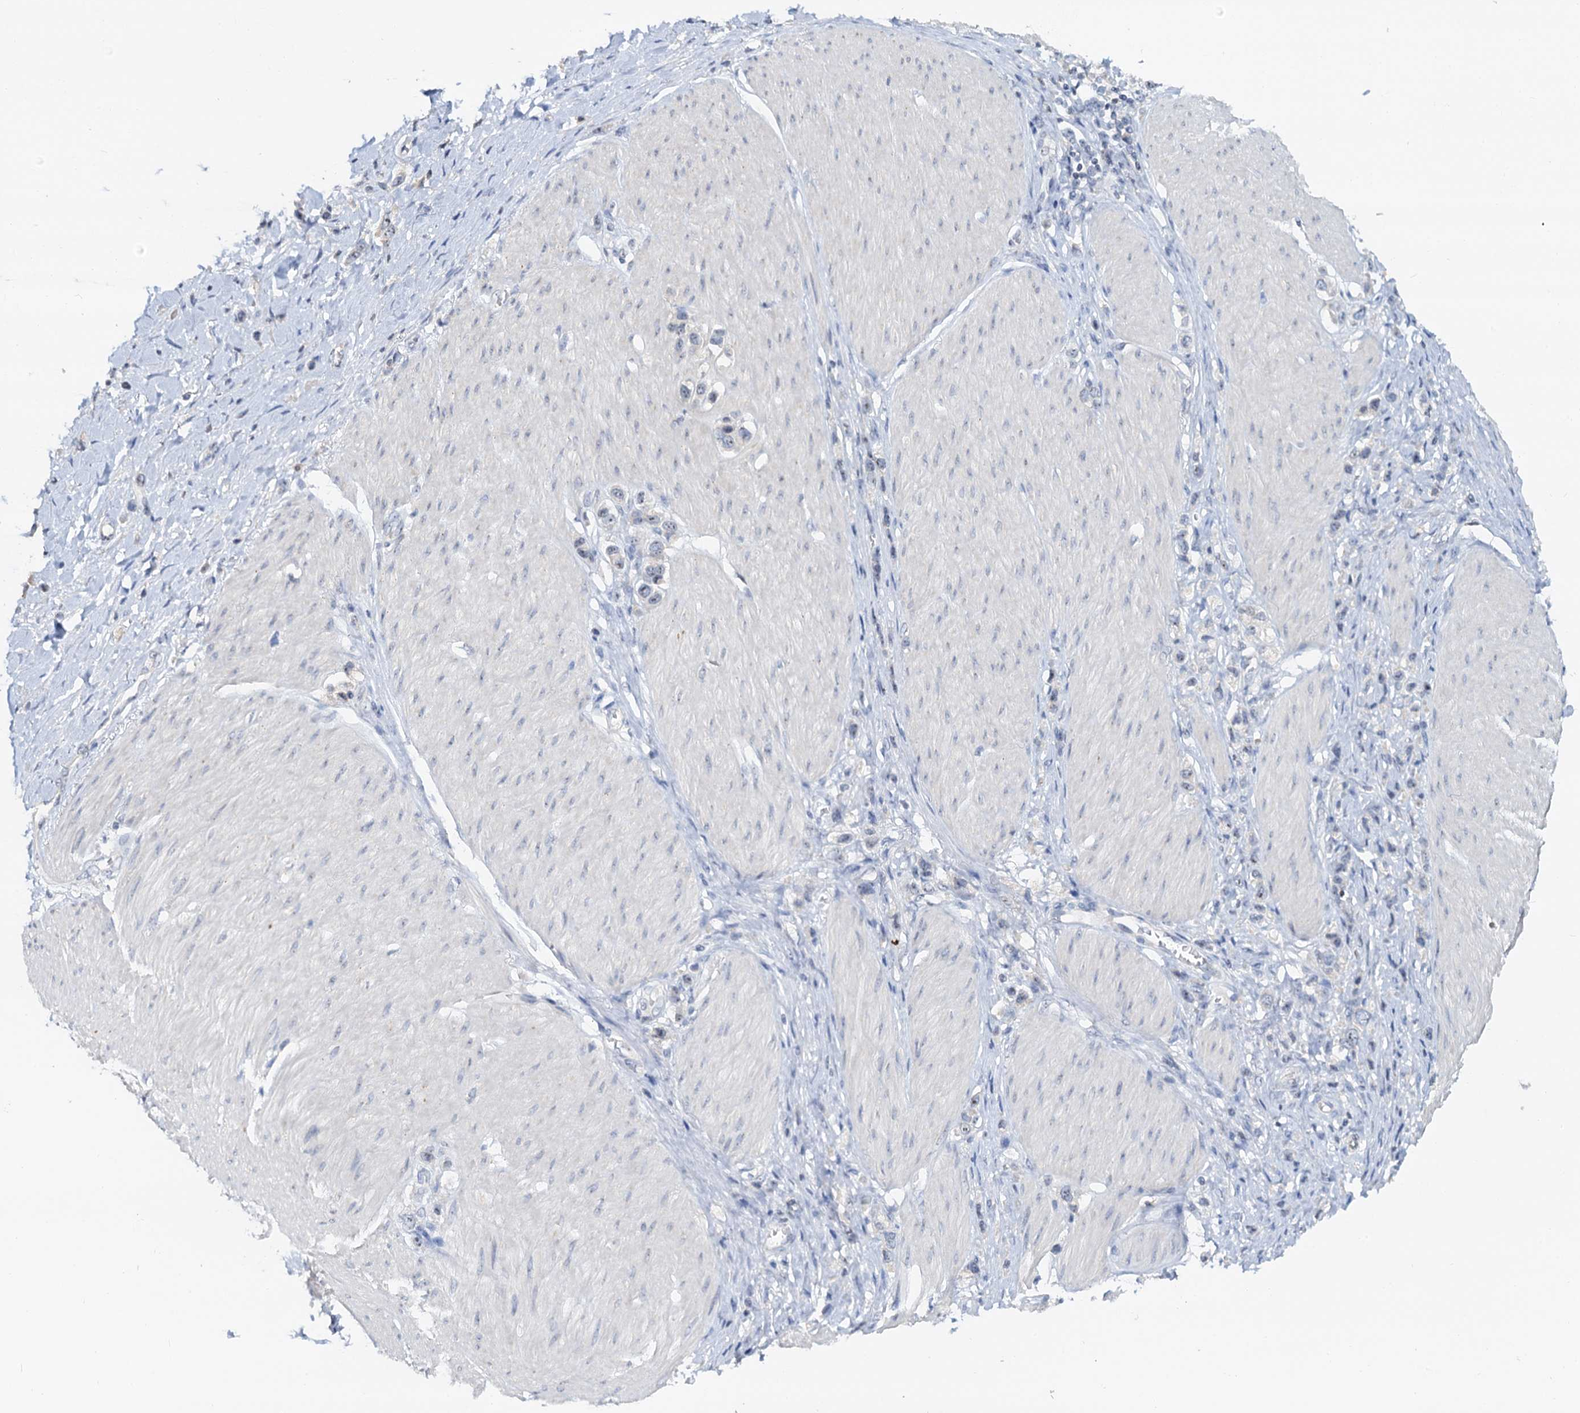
{"staining": {"intensity": "negative", "quantity": "none", "location": "none"}, "tissue": "stomach cancer", "cell_type": "Tumor cells", "image_type": "cancer", "snomed": [{"axis": "morphology", "description": "Normal tissue, NOS"}, {"axis": "morphology", "description": "Adenocarcinoma, NOS"}, {"axis": "topography", "description": "Stomach, upper"}, {"axis": "topography", "description": "Stomach"}], "caption": "IHC photomicrograph of neoplastic tissue: human stomach cancer (adenocarcinoma) stained with DAB exhibits no significant protein positivity in tumor cells.", "gene": "NOP2", "patient": {"sex": "female", "age": 65}}